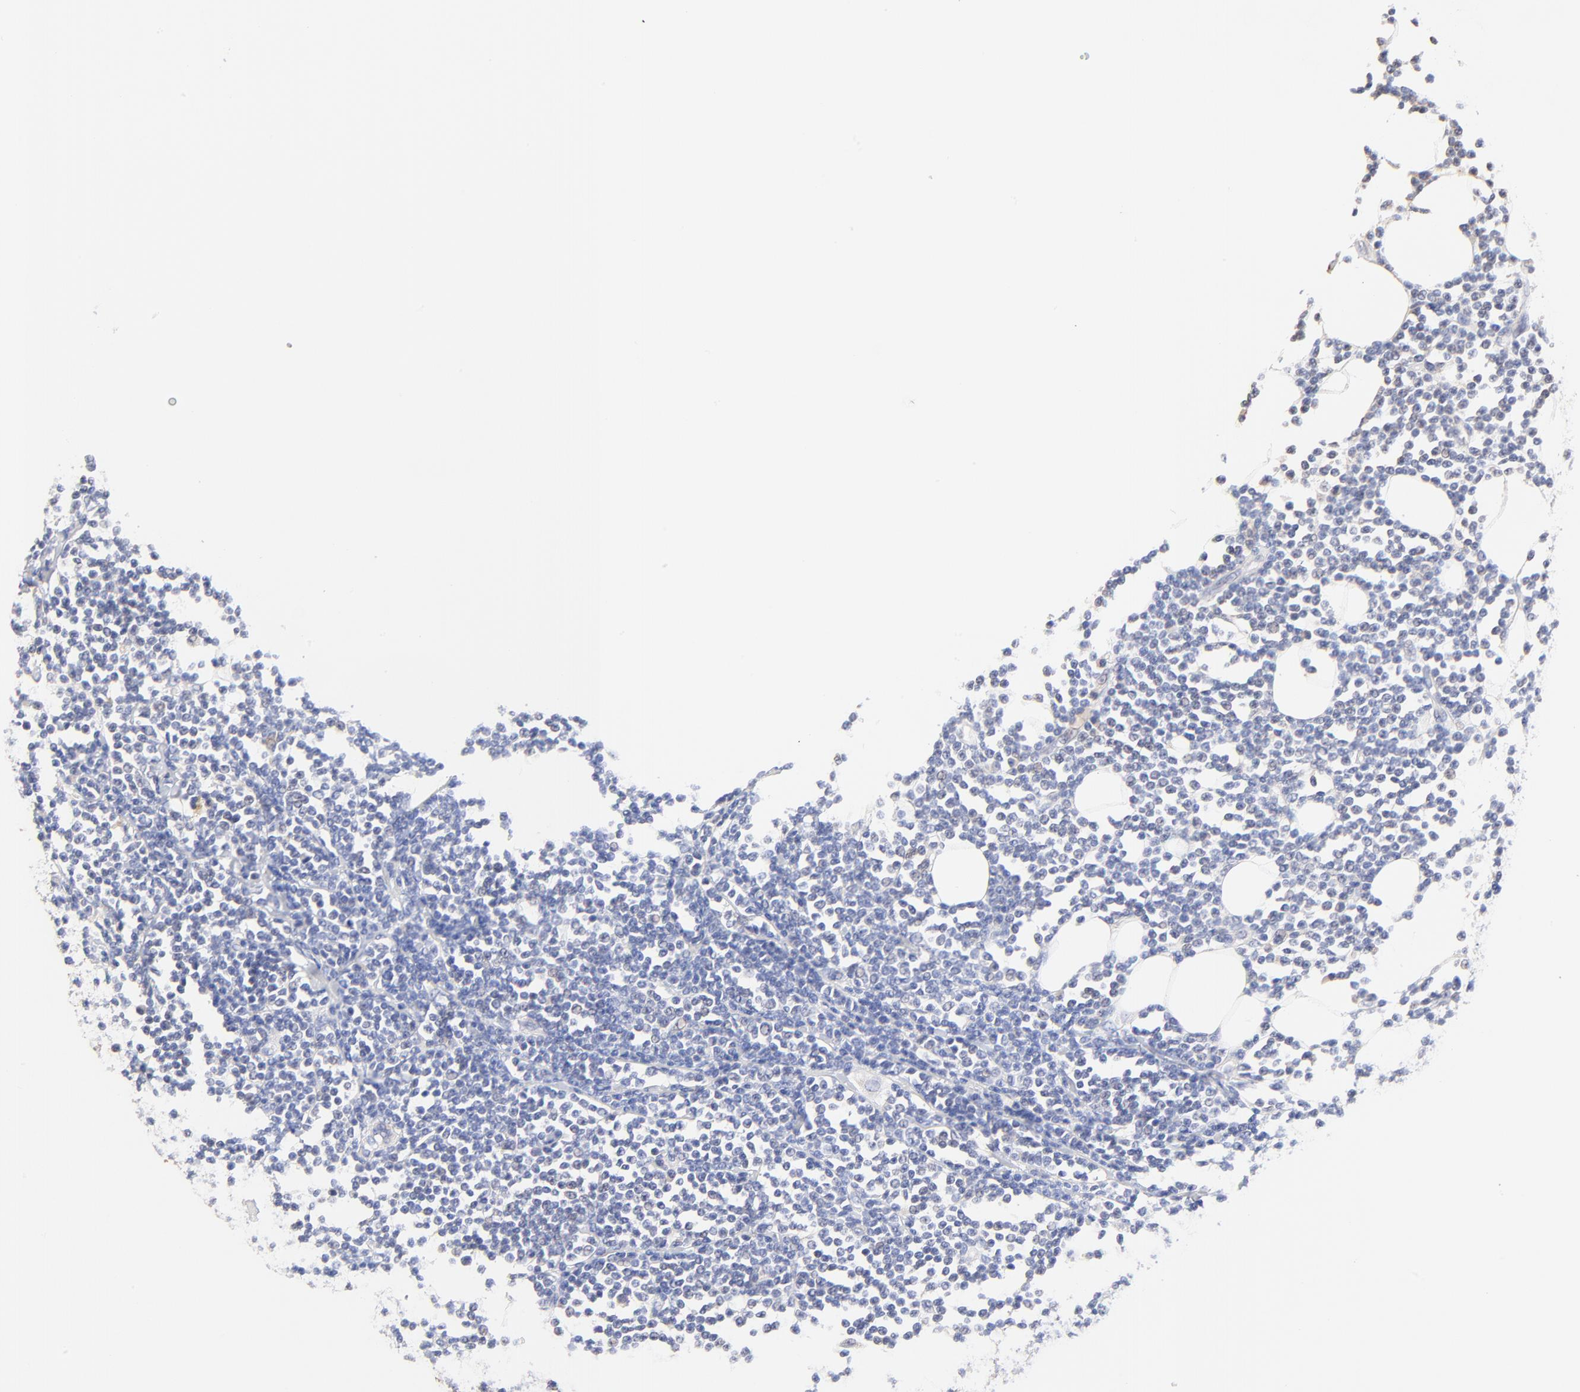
{"staining": {"intensity": "negative", "quantity": "none", "location": "none"}, "tissue": "lymphoma", "cell_type": "Tumor cells", "image_type": "cancer", "snomed": [{"axis": "morphology", "description": "Malignant lymphoma, non-Hodgkin's type, Low grade"}, {"axis": "topography", "description": "Soft tissue"}], "caption": "Photomicrograph shows no significant protein expression in tumor cells of lymphoma.", "gene": "PTK7", "patient": {"sex": "male", "age": 92}}